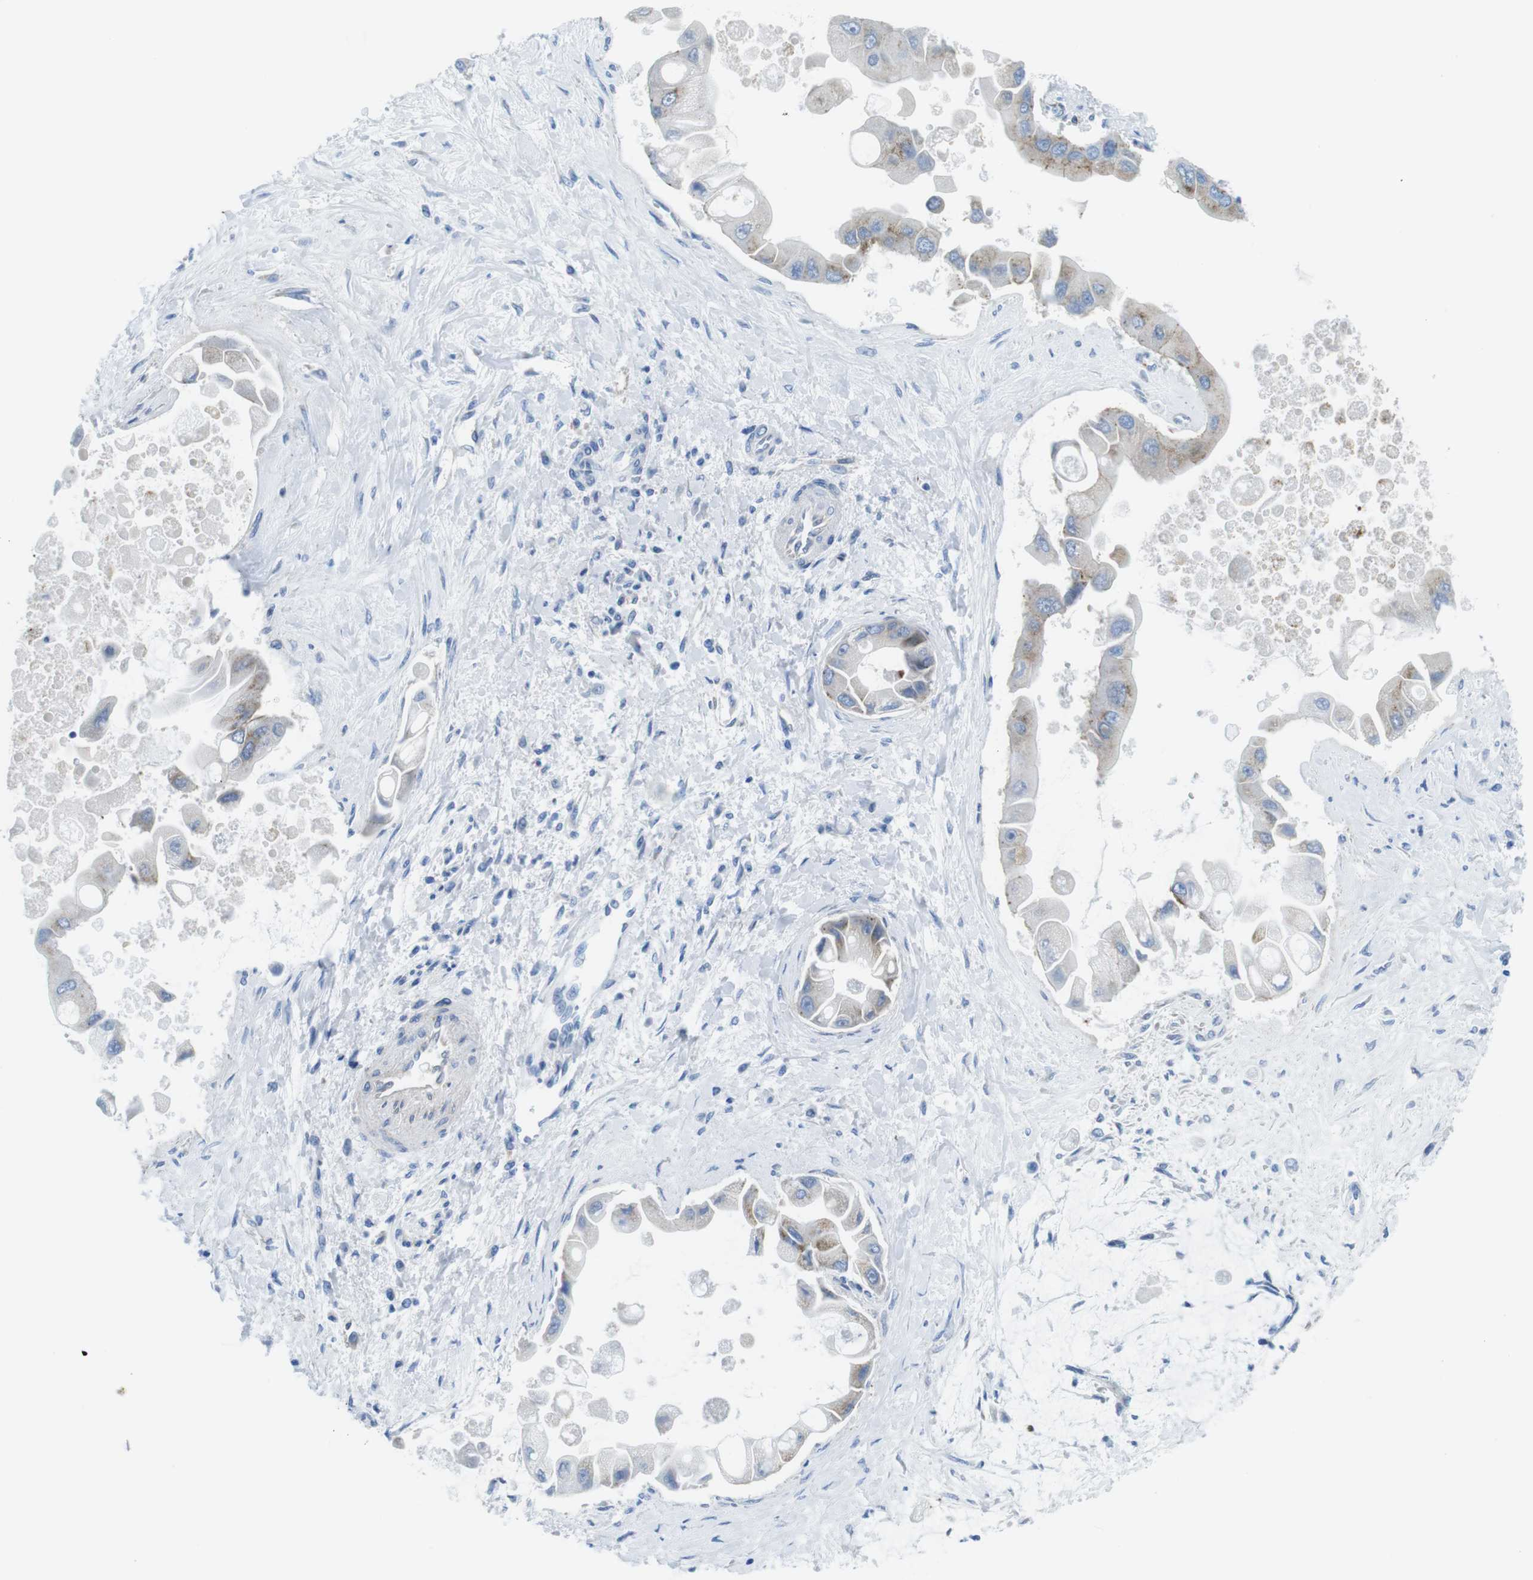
{"staining": {"intensity": "moderate", "quantity": "<25%", "location": "cytoplasmic/membranous"}, "tissue": "liver cancer", "cell_type": "Tumor cells", "image_type": "cancer", "snomed": [{"axis": "morphology", "description": "Cholangiocarcinoma"}, {"axis": "topography", "description": "Liver"}], "caption": "Protein expression analysis of human liver cholangiocarcinoma reveals moderate cytoplasmic/membranous staining in about <25% of tumor cells.", "gene": "CDH8", "patient": {"sex": "male", "age": 50}}